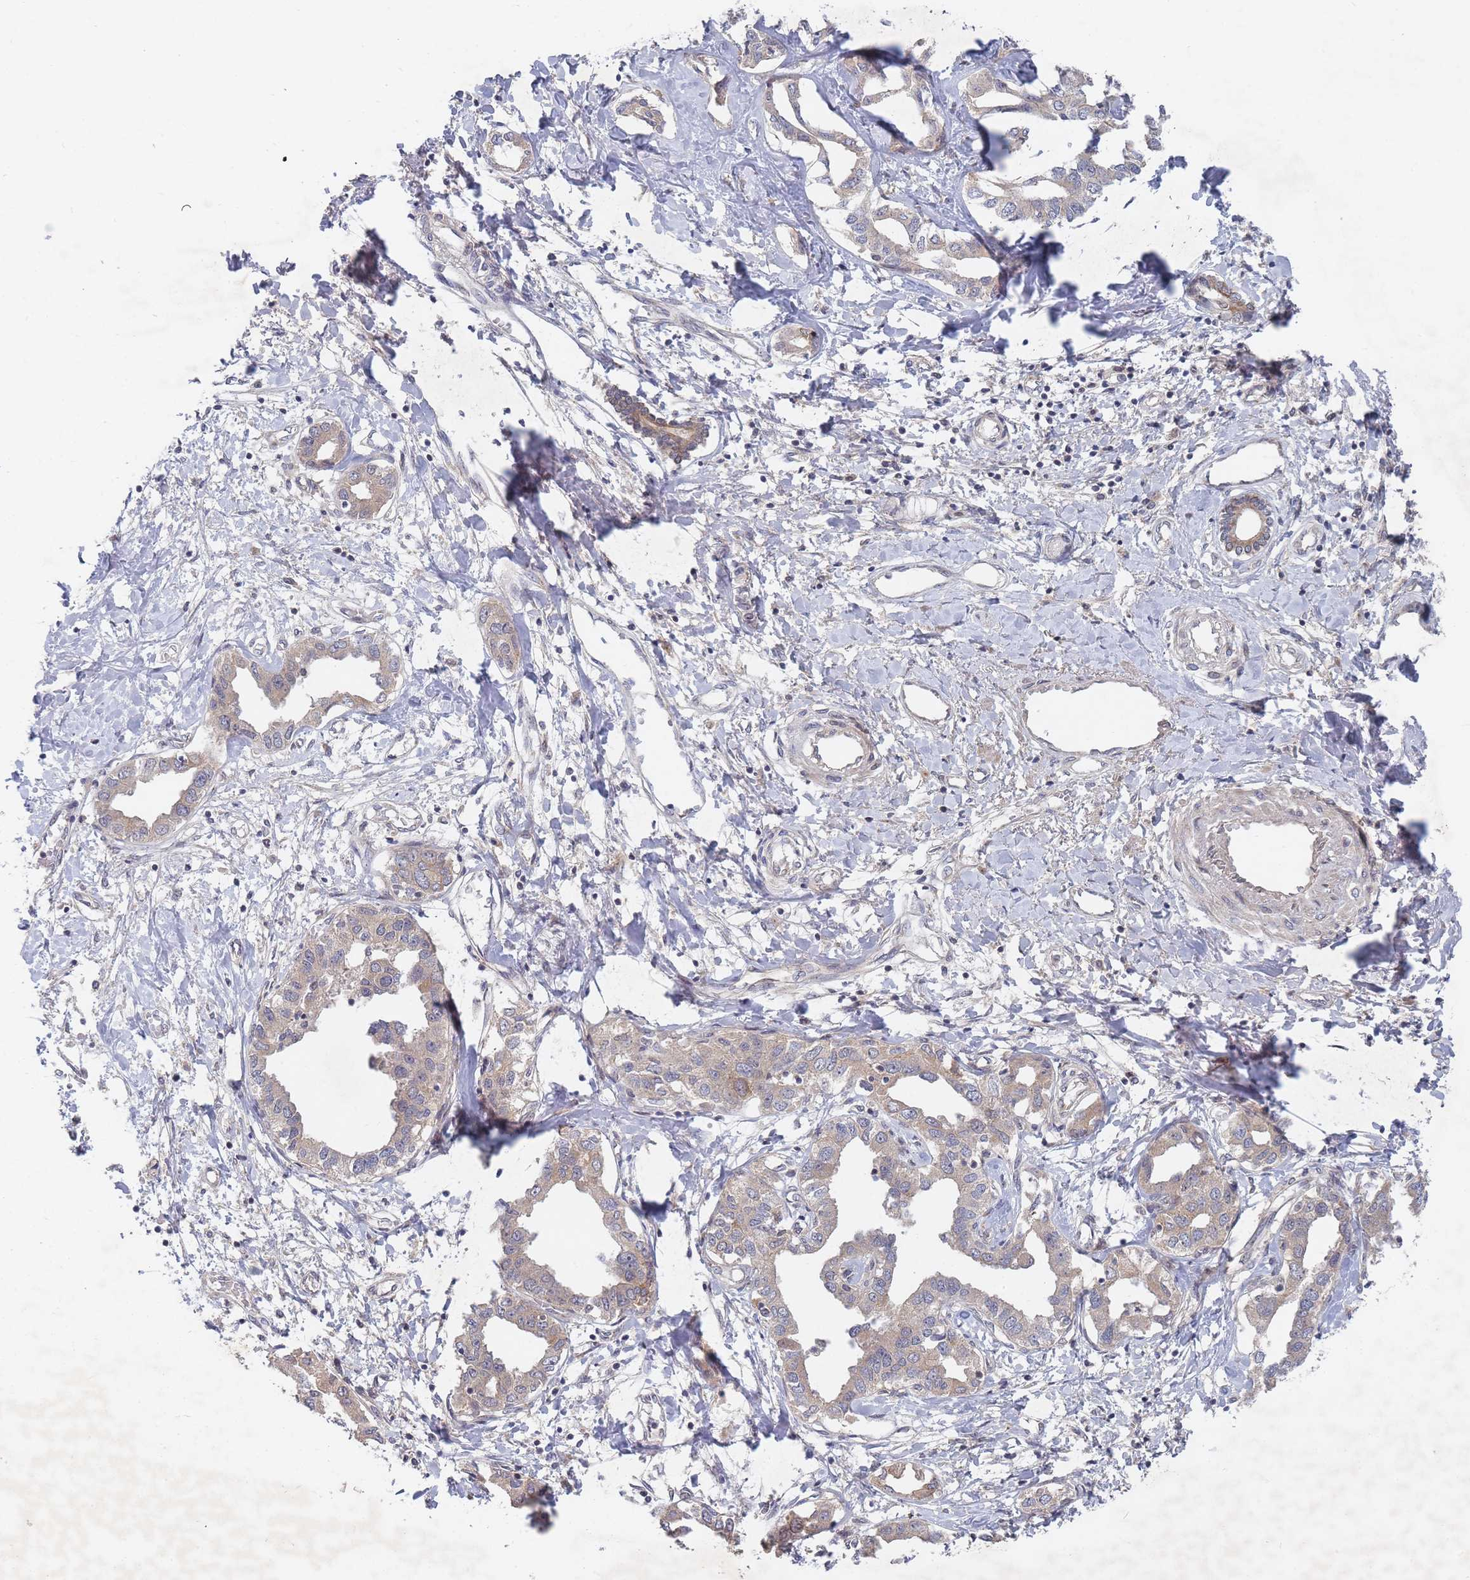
{"staining": {"intensity": "weak", "quantity": "<25%", "location": "cytoplasmic/membranous"}, "tissue": "liver cancer", "cell_type": "Tumor cells", "image_type": "cancer", "snomed": [{"axis": "morphology", "description": "Cholangiocarcinoma"}, {"axis": "topography", "description": "Liver"}], "caption": "A photomicrograph of human liver cholangiocarcinoma is negative for staining in tumor cells.", "gene": "SLC35F5", "patient": {"sex": "male", "age": 59}}